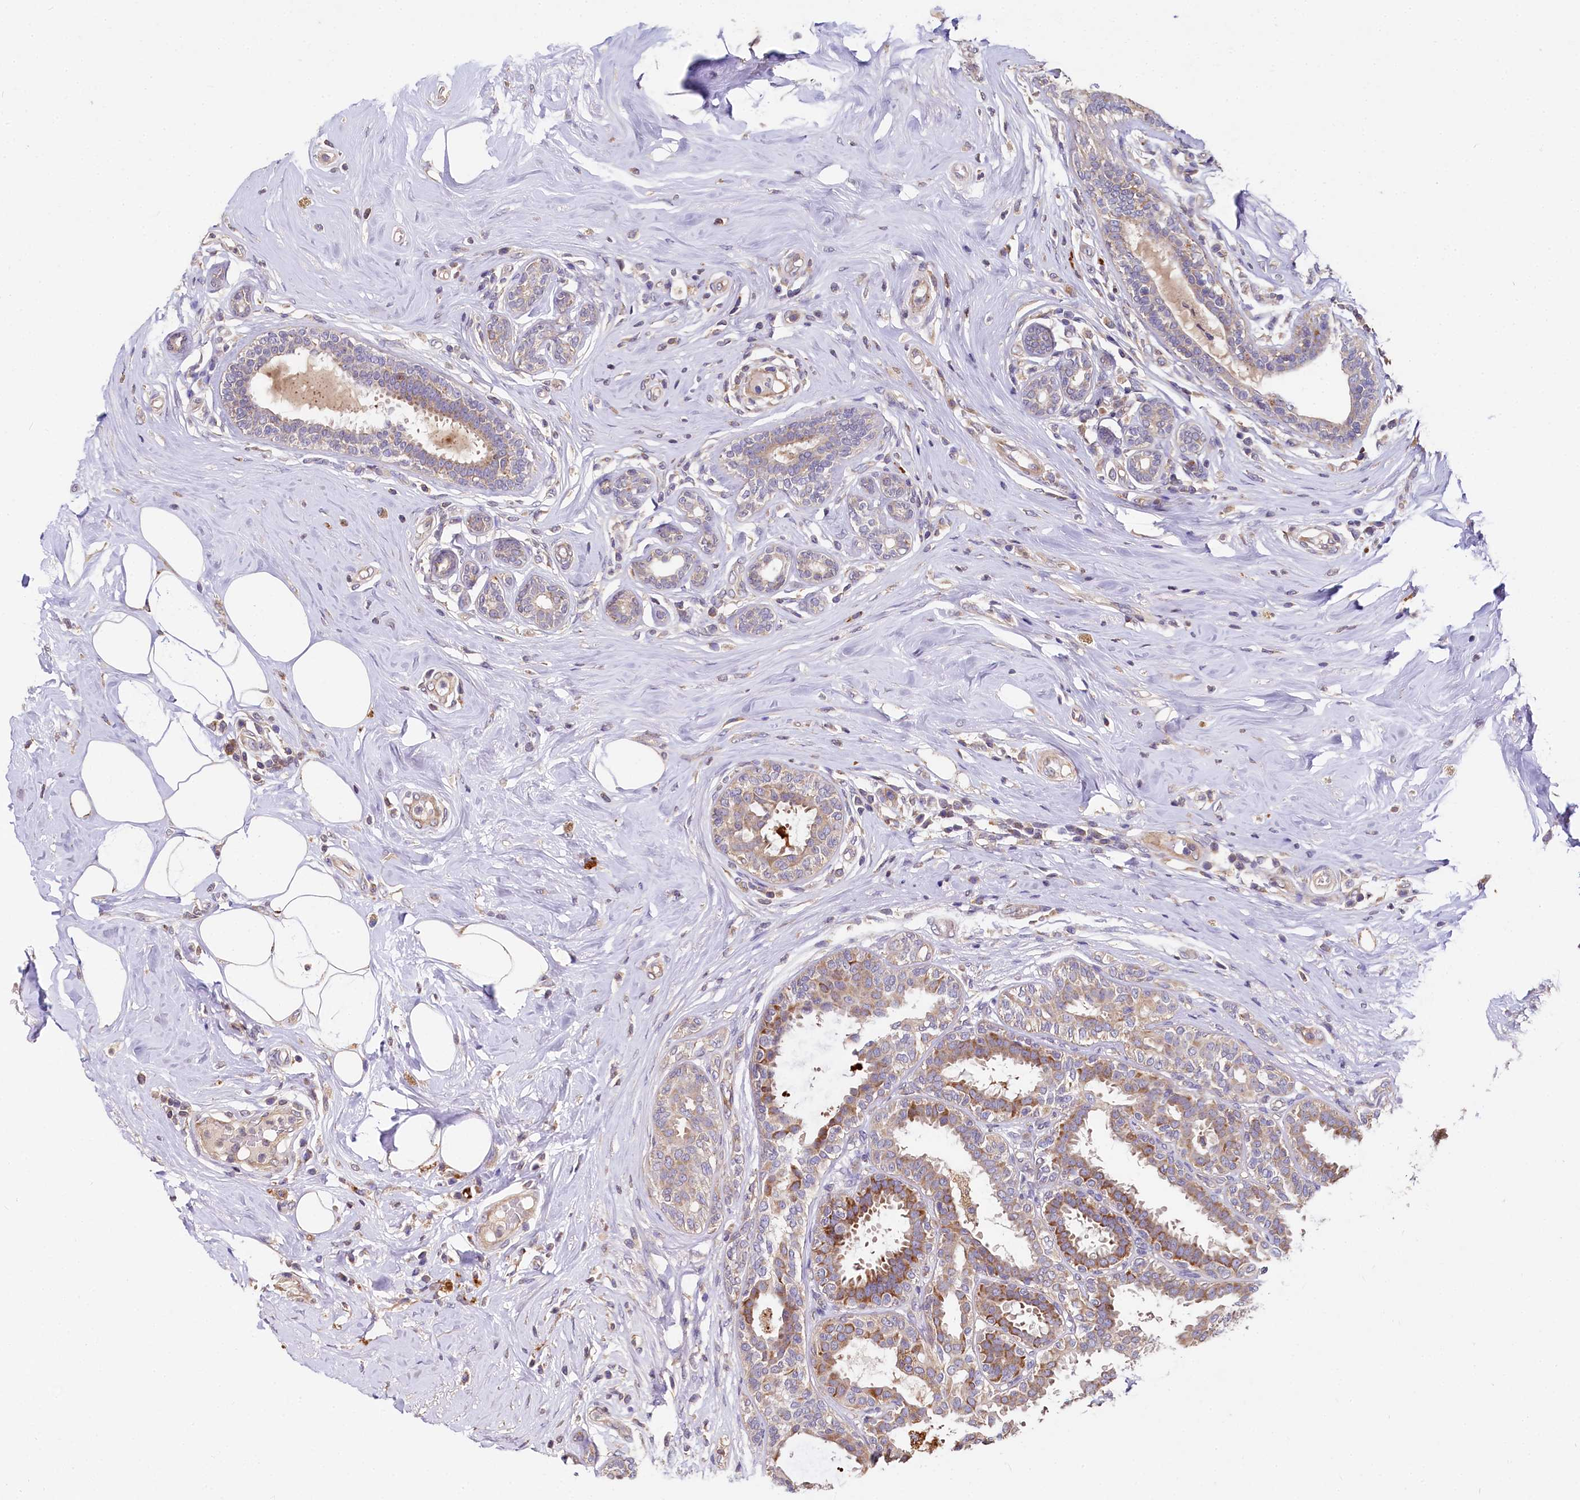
{"staining": {"intensity": "weak", "quantity": ">75%", "location": "cytoplasmic/membranous"}, "tissue": "breast cancer", "cell_type": "Tumor cells", "image_type": "cancer", "snomed": [{"axis": "morphology", "description": "Lobular carcinoma"}, {"axis": "topography", "description": "Breast"}], "caption": "A photomicrograph of human breast lobular carcinoma stained for a protein demonstrates weak cytoplasmic/membranous brown staining in tumor cells. Nuclei are stained in blue.", "gene": "SPRYD3", "patient": {"sex": "female", "age": 51}}